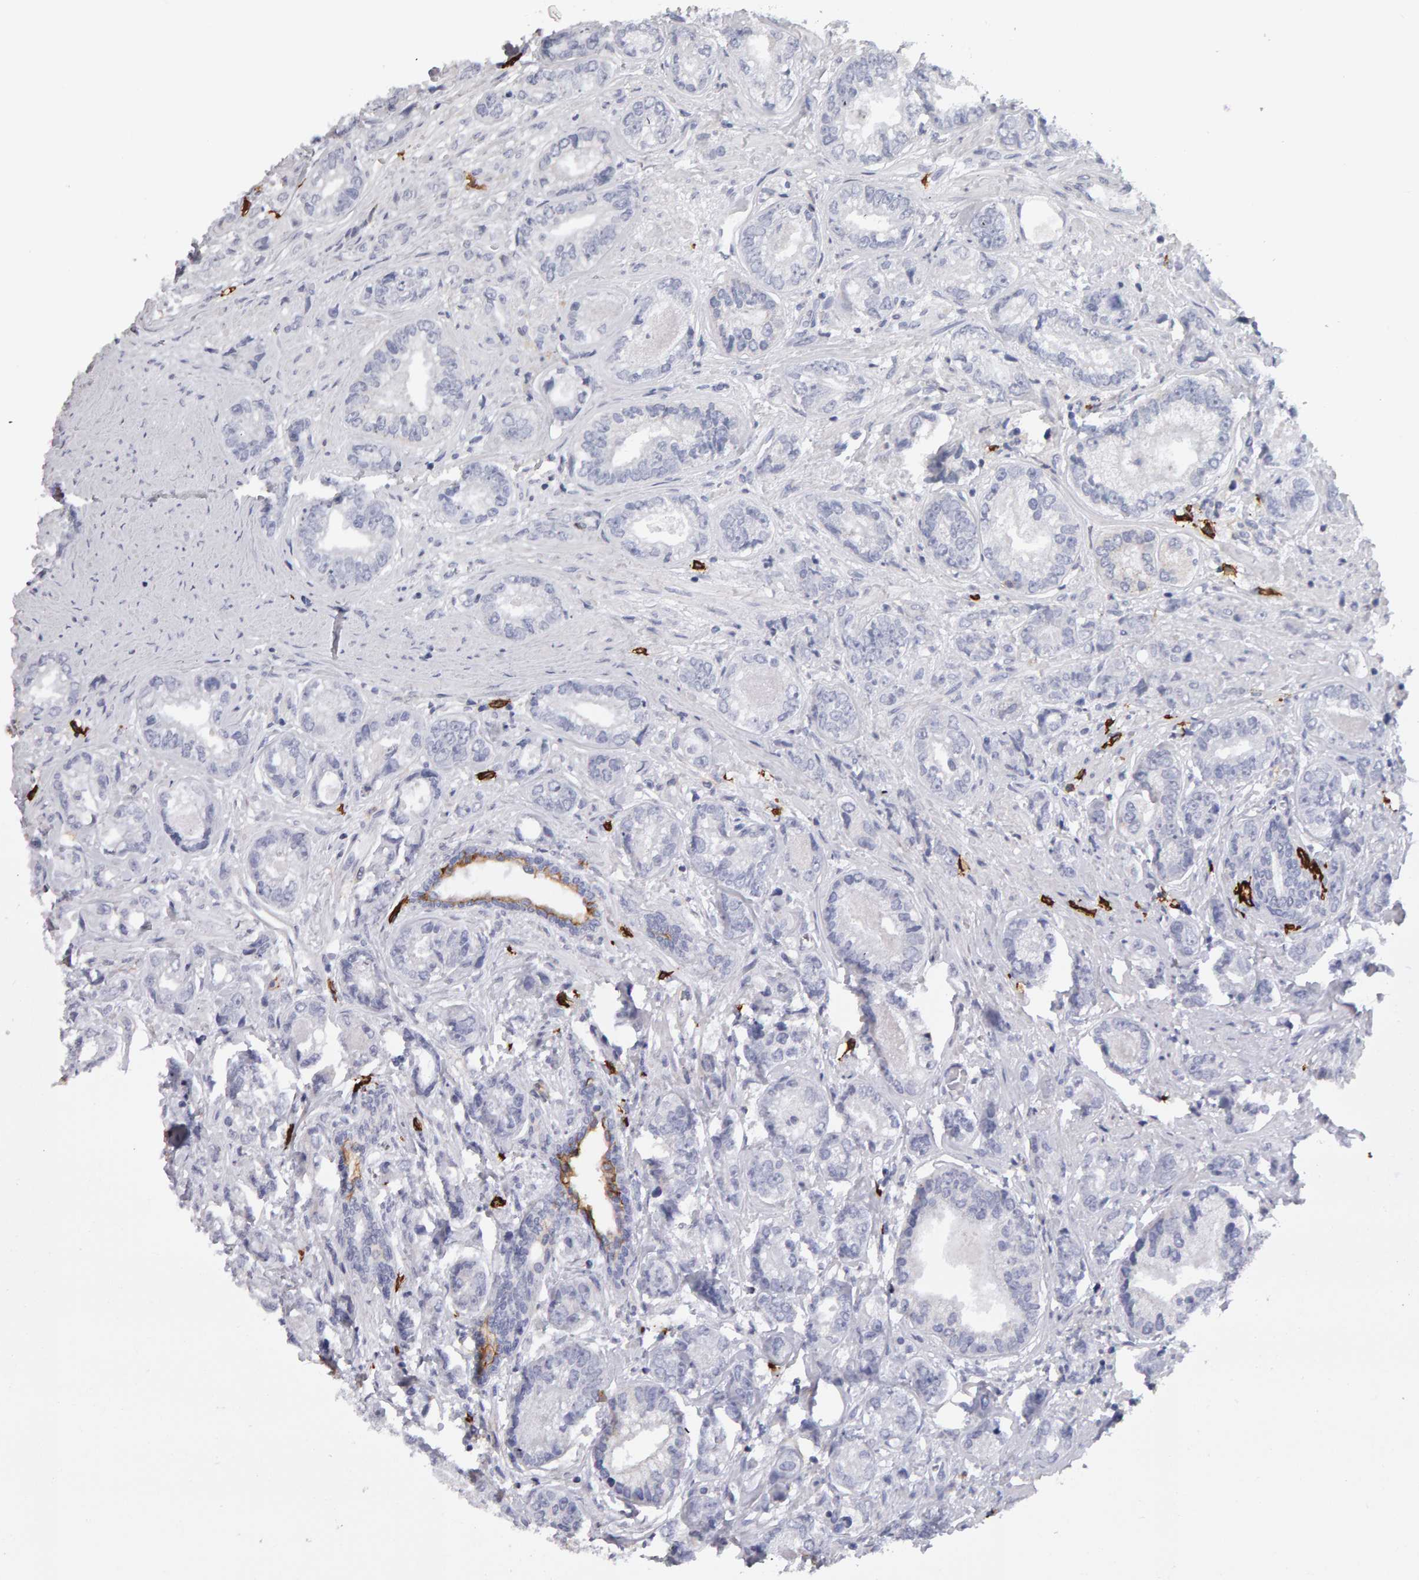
{"staining": {"intensity": "negative", "quantity": "none", "location": "none"}, "tissue": "prostate cancer", "cell_type": "Tumor cells", "image_type": "cancer", "snomed": [{"axis": "morphology", "description": "Adenocarcinoma, High grade"}, {"axis": "topography", "description": "Prostate"}], "caption": "High power microscopy histopathology image of an immunohistochemistry photomicrograph of prostate cancer, revealing no significant staining in tumor cells.", "gene": "CD38", "patient": {"sex": "male", "age": 61}}